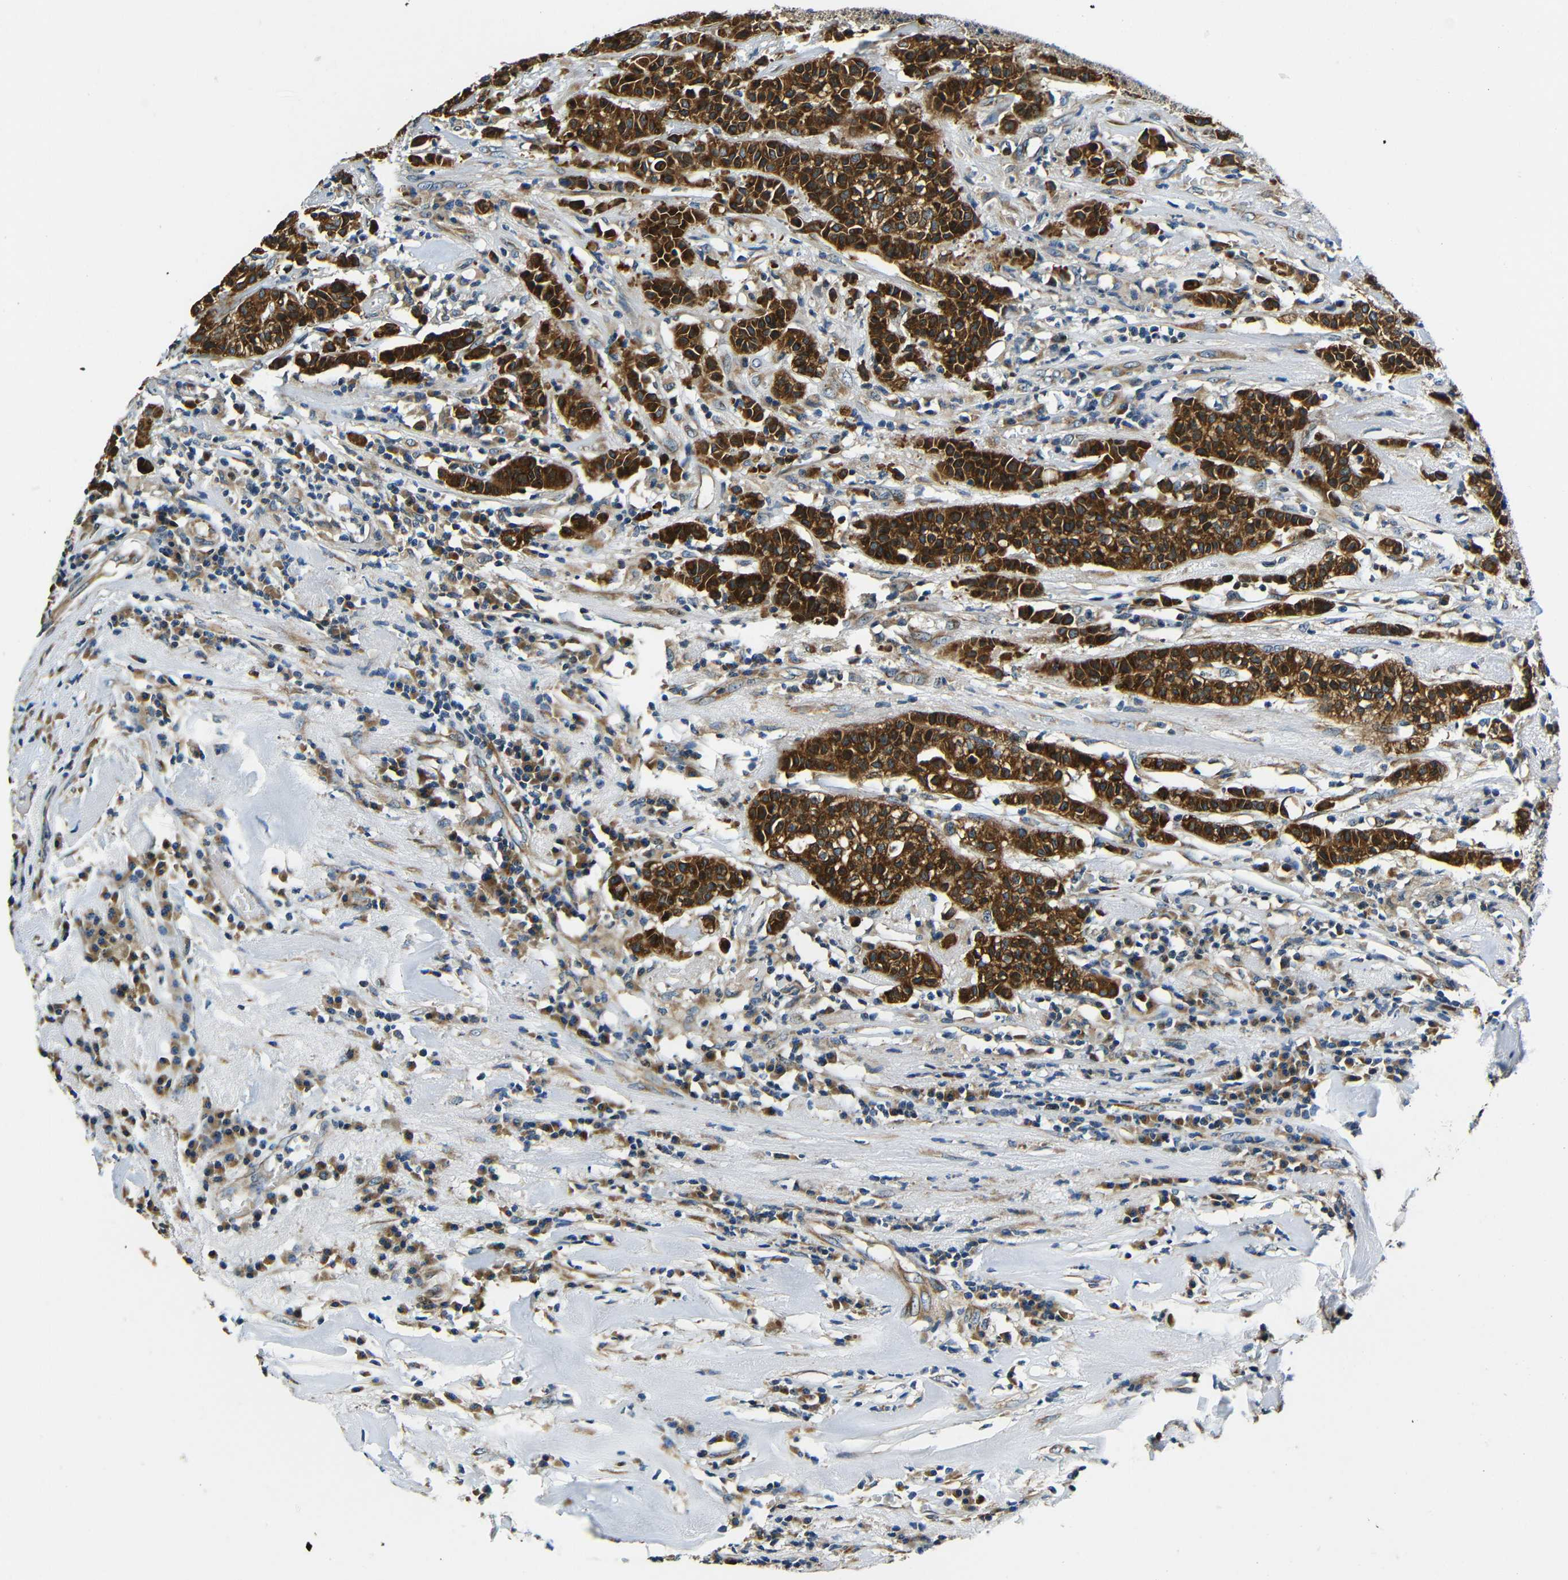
{"staining": {"intensity": "strong", "quantity": ">75%", "location": "cytoplasmic/membranous"}, "tissue": "head and neck cancer", "cell_type": "Tumor cells", "image_type": "cancer", "snomed": [{"axis": "morphology", "description": "Adenocarcinoma, NOS"}, {"axis": "topography", "description": "Salivary gland"}, {"axis": "topography", "description": "Head-Neck"}], "caption": "Immunohistochemical staining of head and neck cancer demonstrates high levels of strong cytoplasmic/membranous protein positivity in about >75% of tumor cells.", "gene": "VAPB", "patient": {"sex": "female", "age": 65}}